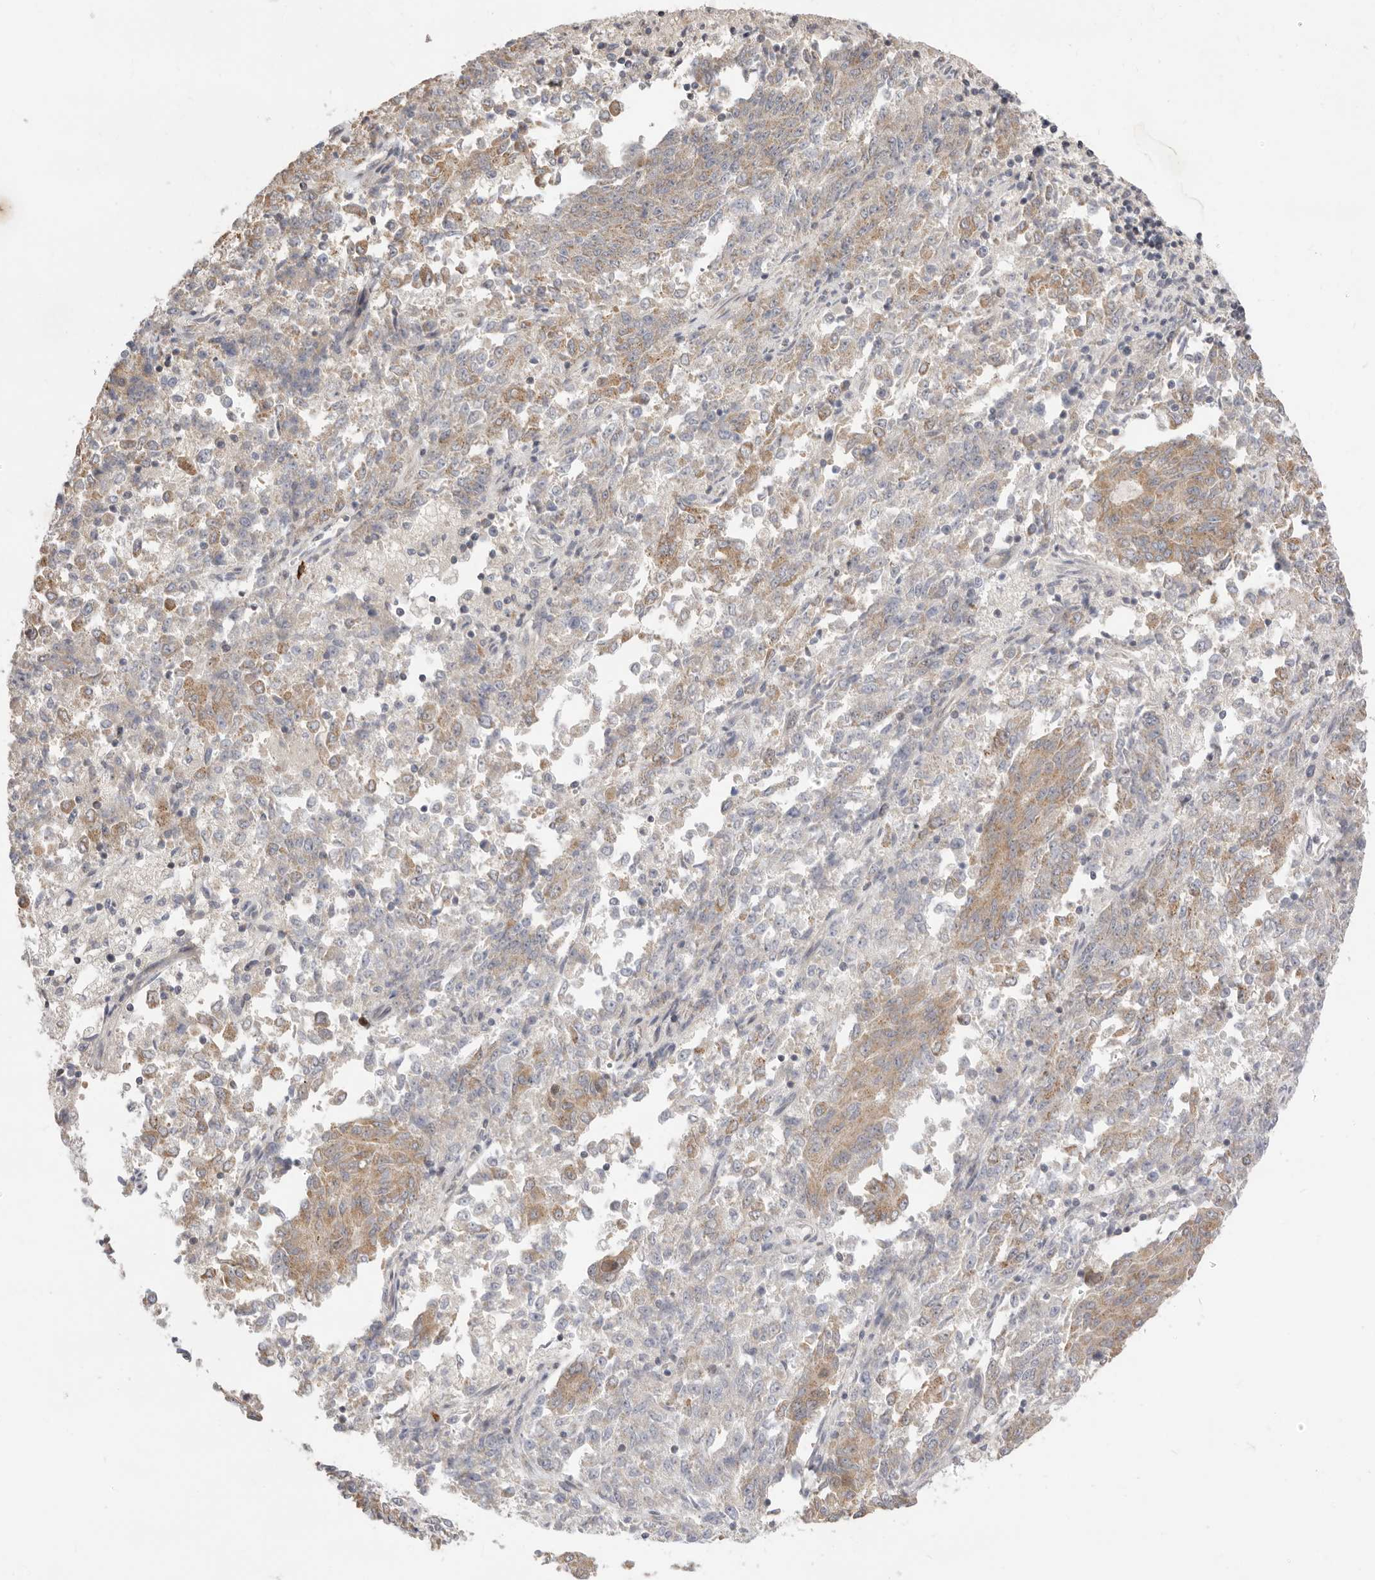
{"staining": {"intensity": "moderate", "quantity": "25%-75%", "location": "cytoplasmic/membranous"}, "tissue": "endometrial cancer", "cell_type": "Tumor cells", "image_type": "cancer", "snomed": [{"axis": "morphology", "description": "Adenocarcinoma, NOS"}, {"axis": "topography", "description": "Endometrium"}], "caption": "High-magnification brightfield microscopy of endometrial adenocarcinoma stained with DAB (3,3'-diaminobenzidine) (brown) and counterstained with hematoxylin (blue). tumor cells exhibit moderate cytoplasmic/membranous expression is identified in approximately25%-75% of cells.", "gene": "USH1C", "patient": {"sex": "female", "age": 80}}